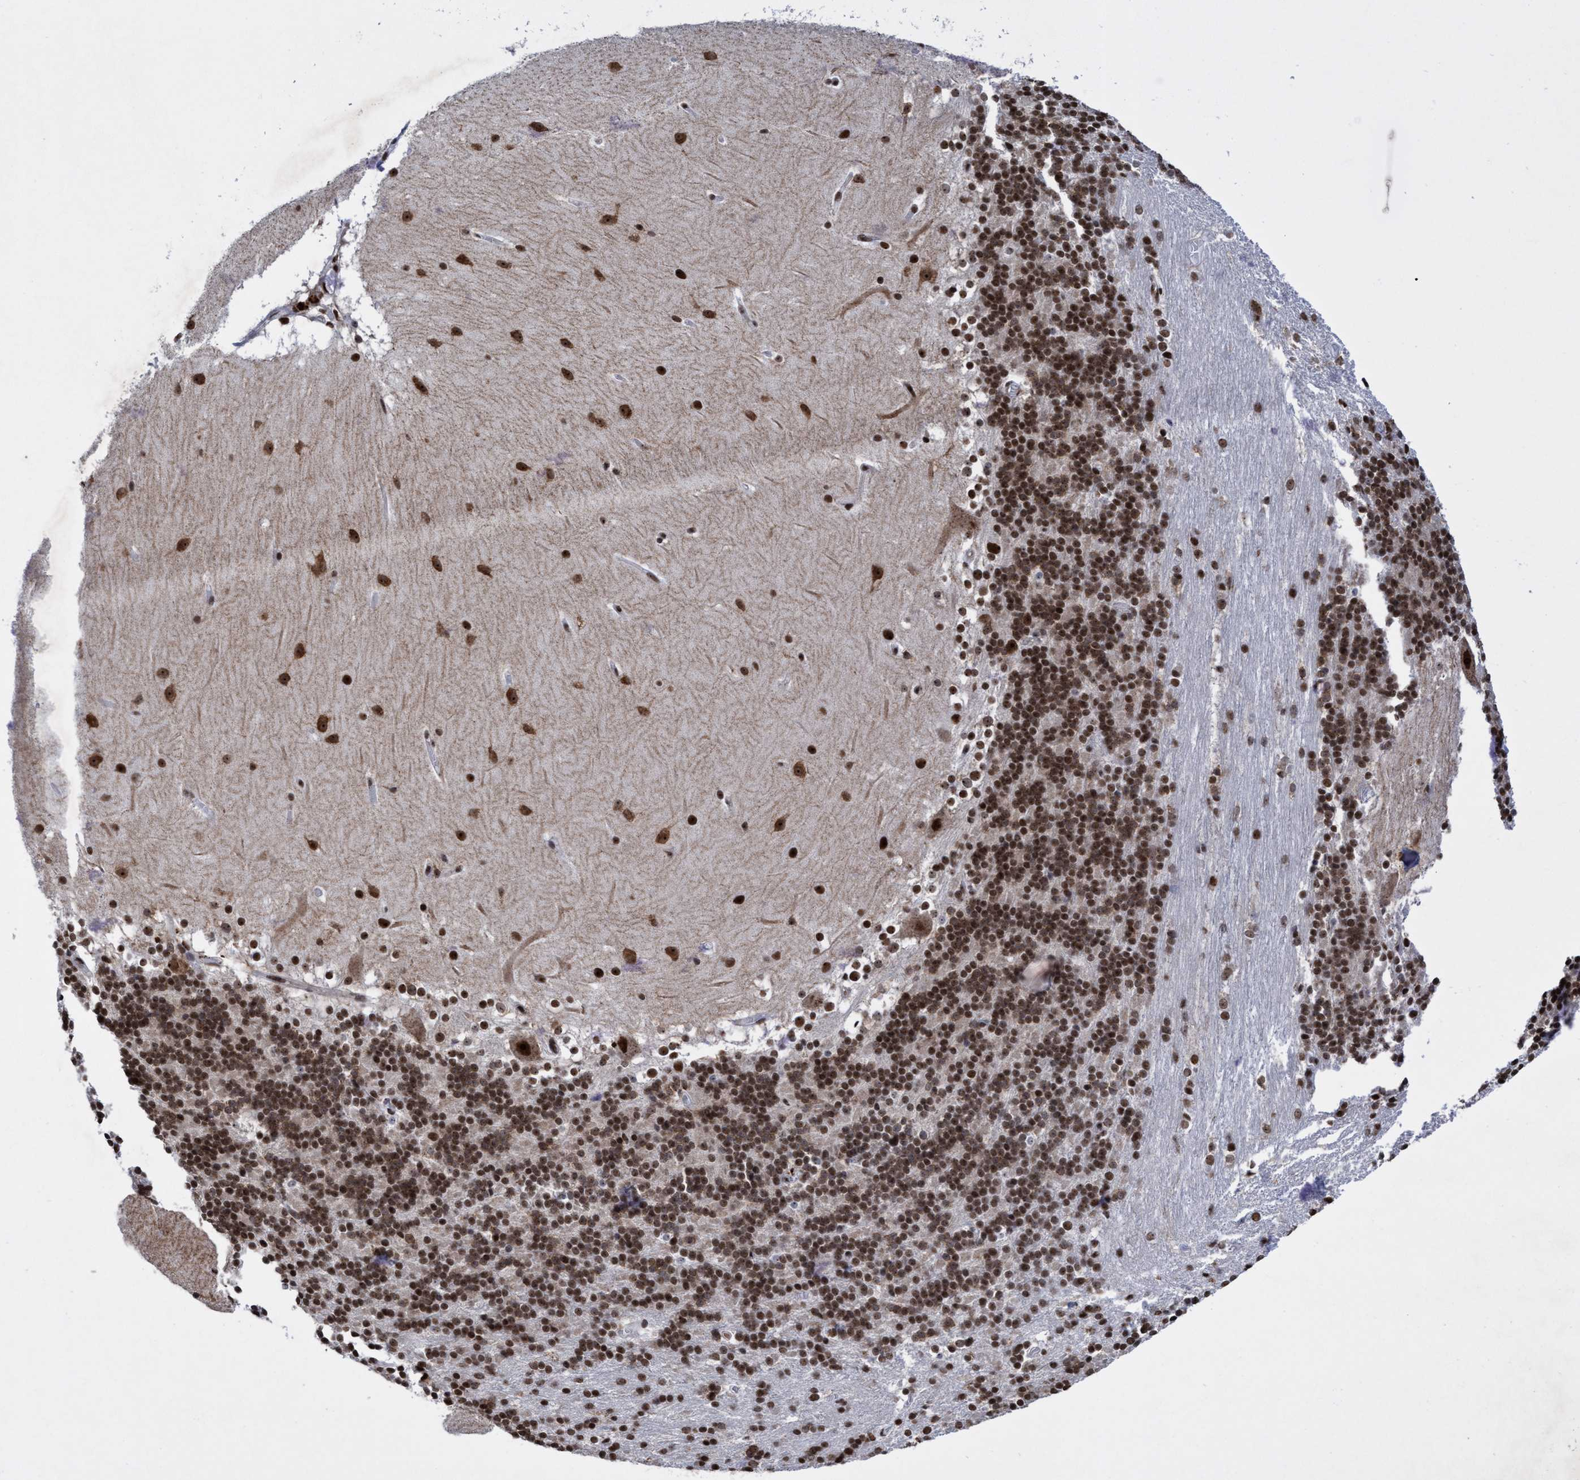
{"staining": {"intensity": "strong", "quantity": "25%-75%", "location": "nuclear"}, "tissue": "cerebellum", "cell_type": "Cells in granular layer", "image_type": "normal", "snomed": [{"axis": "morphology", "description": "Normal tissue, NOS"}, {"axis": "topography", "description": "Cerebellum"}], "caption": "Normal cerebellum reveals strong nuclear expression in approximately 25%-75% of cells in granular layer, visualized by immunohistochemistry.", "gene": "EFCAB10", "patient": {"sex": "female", "age": 19}}